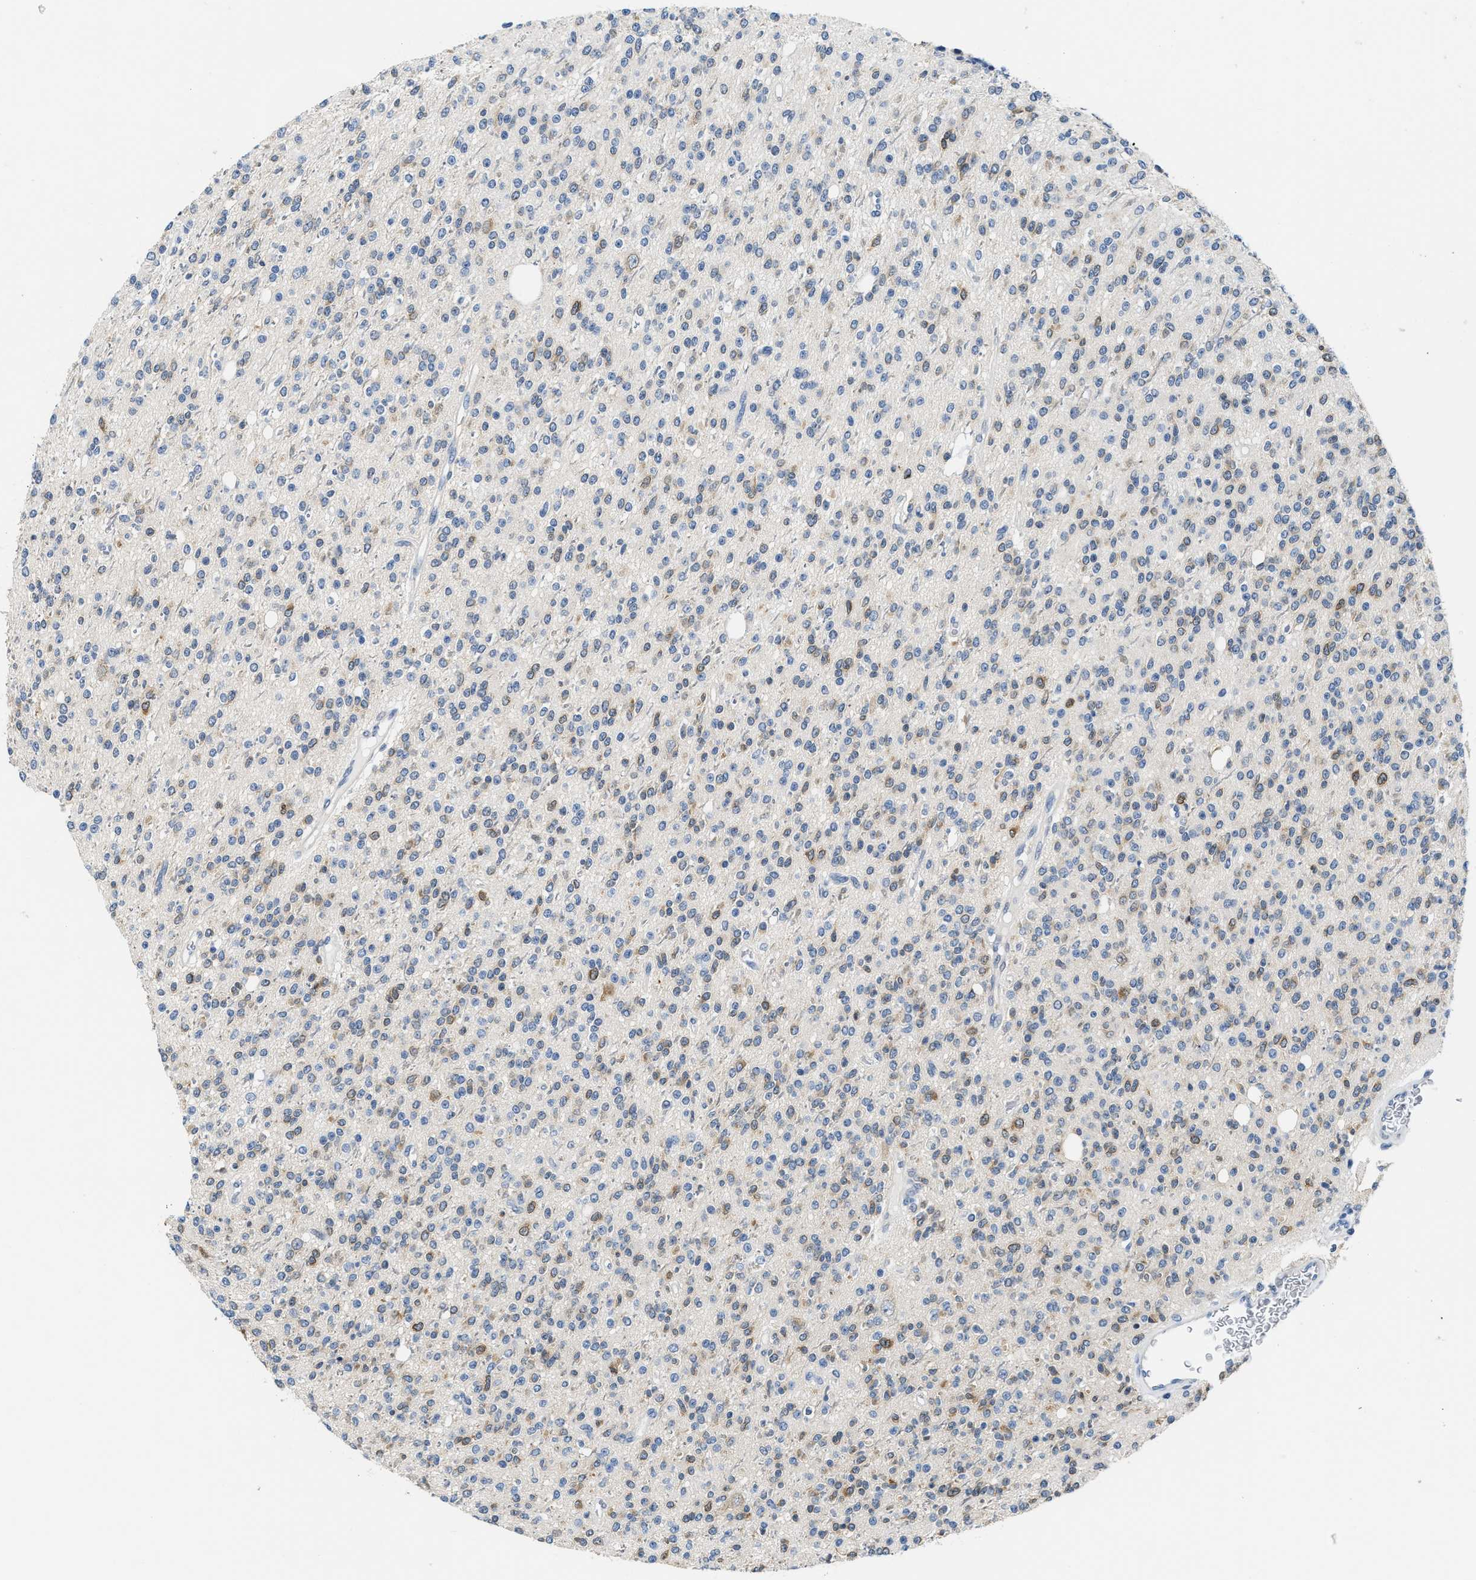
{"staining": {"intensity": "weak", "quantity": "25%-75%", "location": "cytoplasmic/membranous"}, "tissue": "glioma", "cell_type": "Tumor cells", "image_type": "cancer", "snomed": [{"axis": "morphology", "description": "Glioma, malignant, High grade"}, {"axis": "topography", "description": "Brain"}], "caption": "A histopathology image of malignant glioma (high-grade) stained for a protein exhibits weak cytoplasmic/membranous brown staining in tumor cells. (DAB IHC, brown staining for protein, blue staining for nuclei).", "gene": "CLGN", "patient": {"sex": "male", "age": 34}}